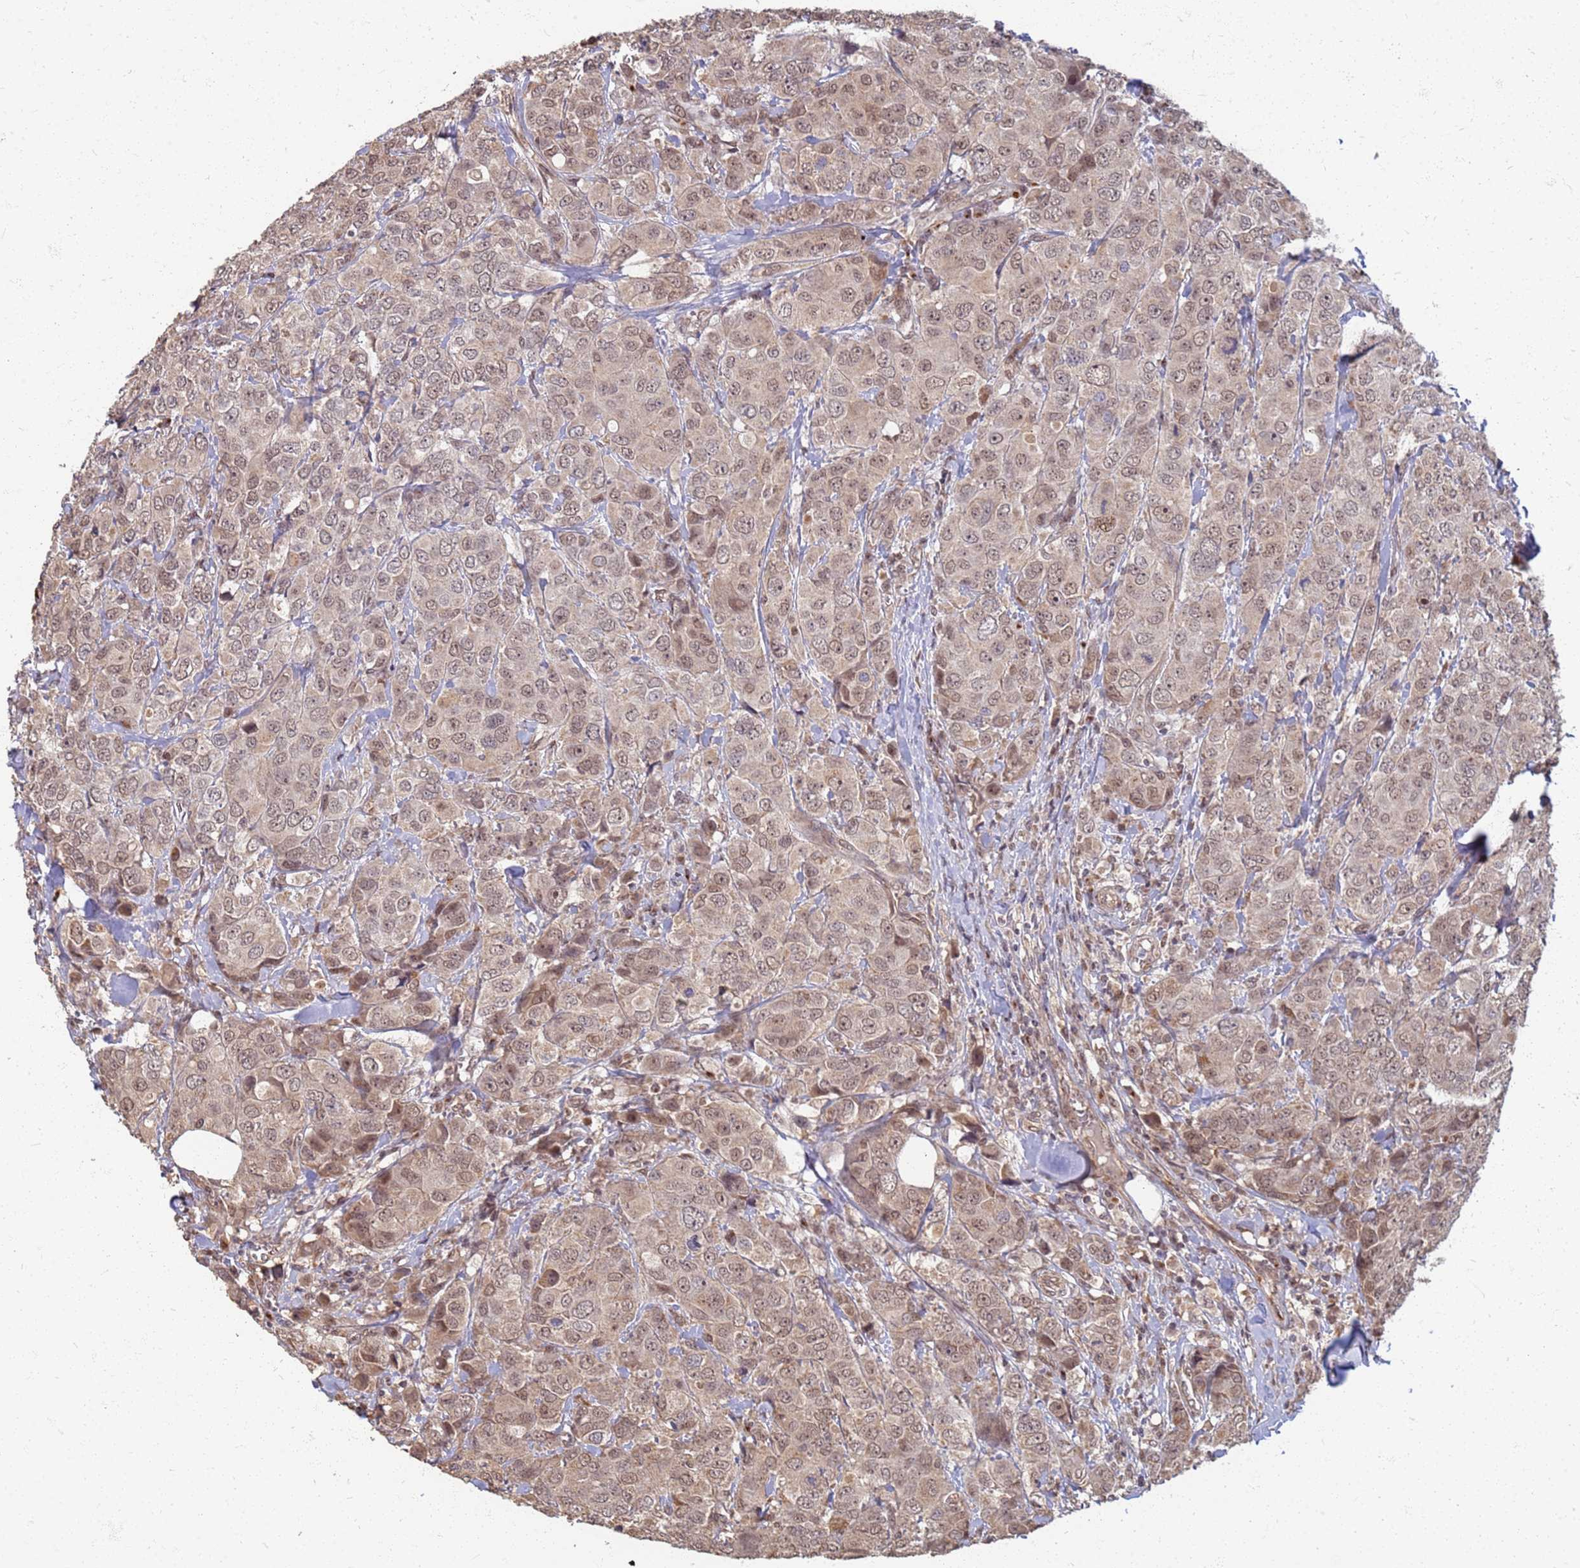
{"staining": {"intensity": "weak", "quantity": ">75%", "location": "cytoplasmic/membranous,nuclear"}, "tissue": "breast cancer", "cell_type": "Tumor cells", "image_type": "cancer", "snomed": [{"axis": "morphology", "description": "Duct carcinoma"}, {"axis": "topography", "description": "Breast"}], "caption": "This is a micrograph of immunohistochemistry staining of invasive ductal carcinoma (breast), which shows weak staining in the cytoplasmic/membranous and nuclear of tumor cells.", "gene": "ITGB4", "patient": {"sex": "female", "age": 43}}